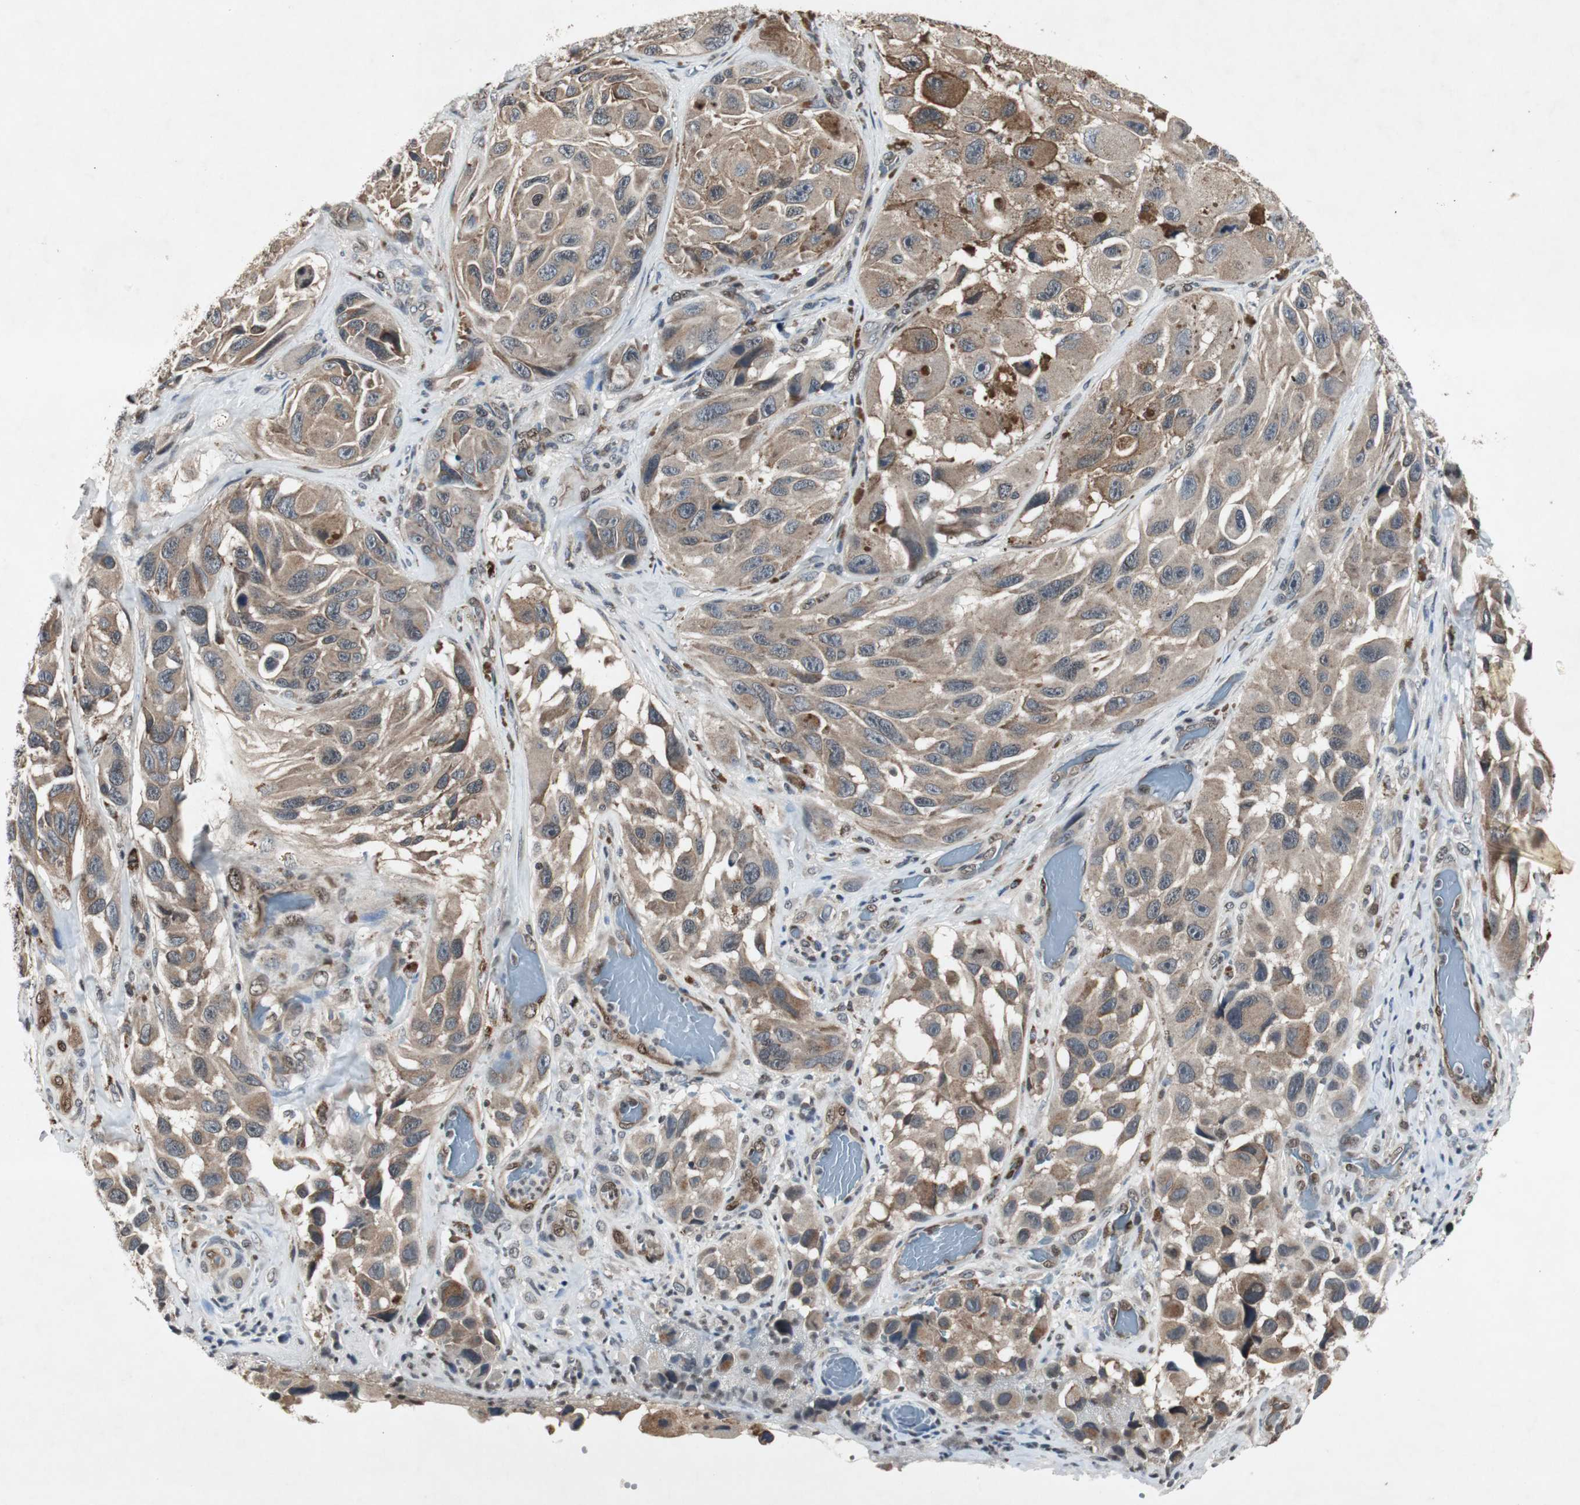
{"staining": {"intensity": "weak", "quantity": ">75%", "location": "cytoplasmic/membranous"}, "tissue": "melanoma", "cell_type": "Tumor cells", "image_type": "cancer", "snomed": [{"axis": "morphology", "description": "Malignant melanoma, NOS"}, {"axis": "topography", "description": "Skin"}], "caption": "Tumor cells reveal low levels of weak cytoplasmic/membranous positivity in approximately >75% of cells in melanoma. Nuclei are stained in blue.", "gene": "SMAD1", "patient": {"sex": "female", "age": 73}}